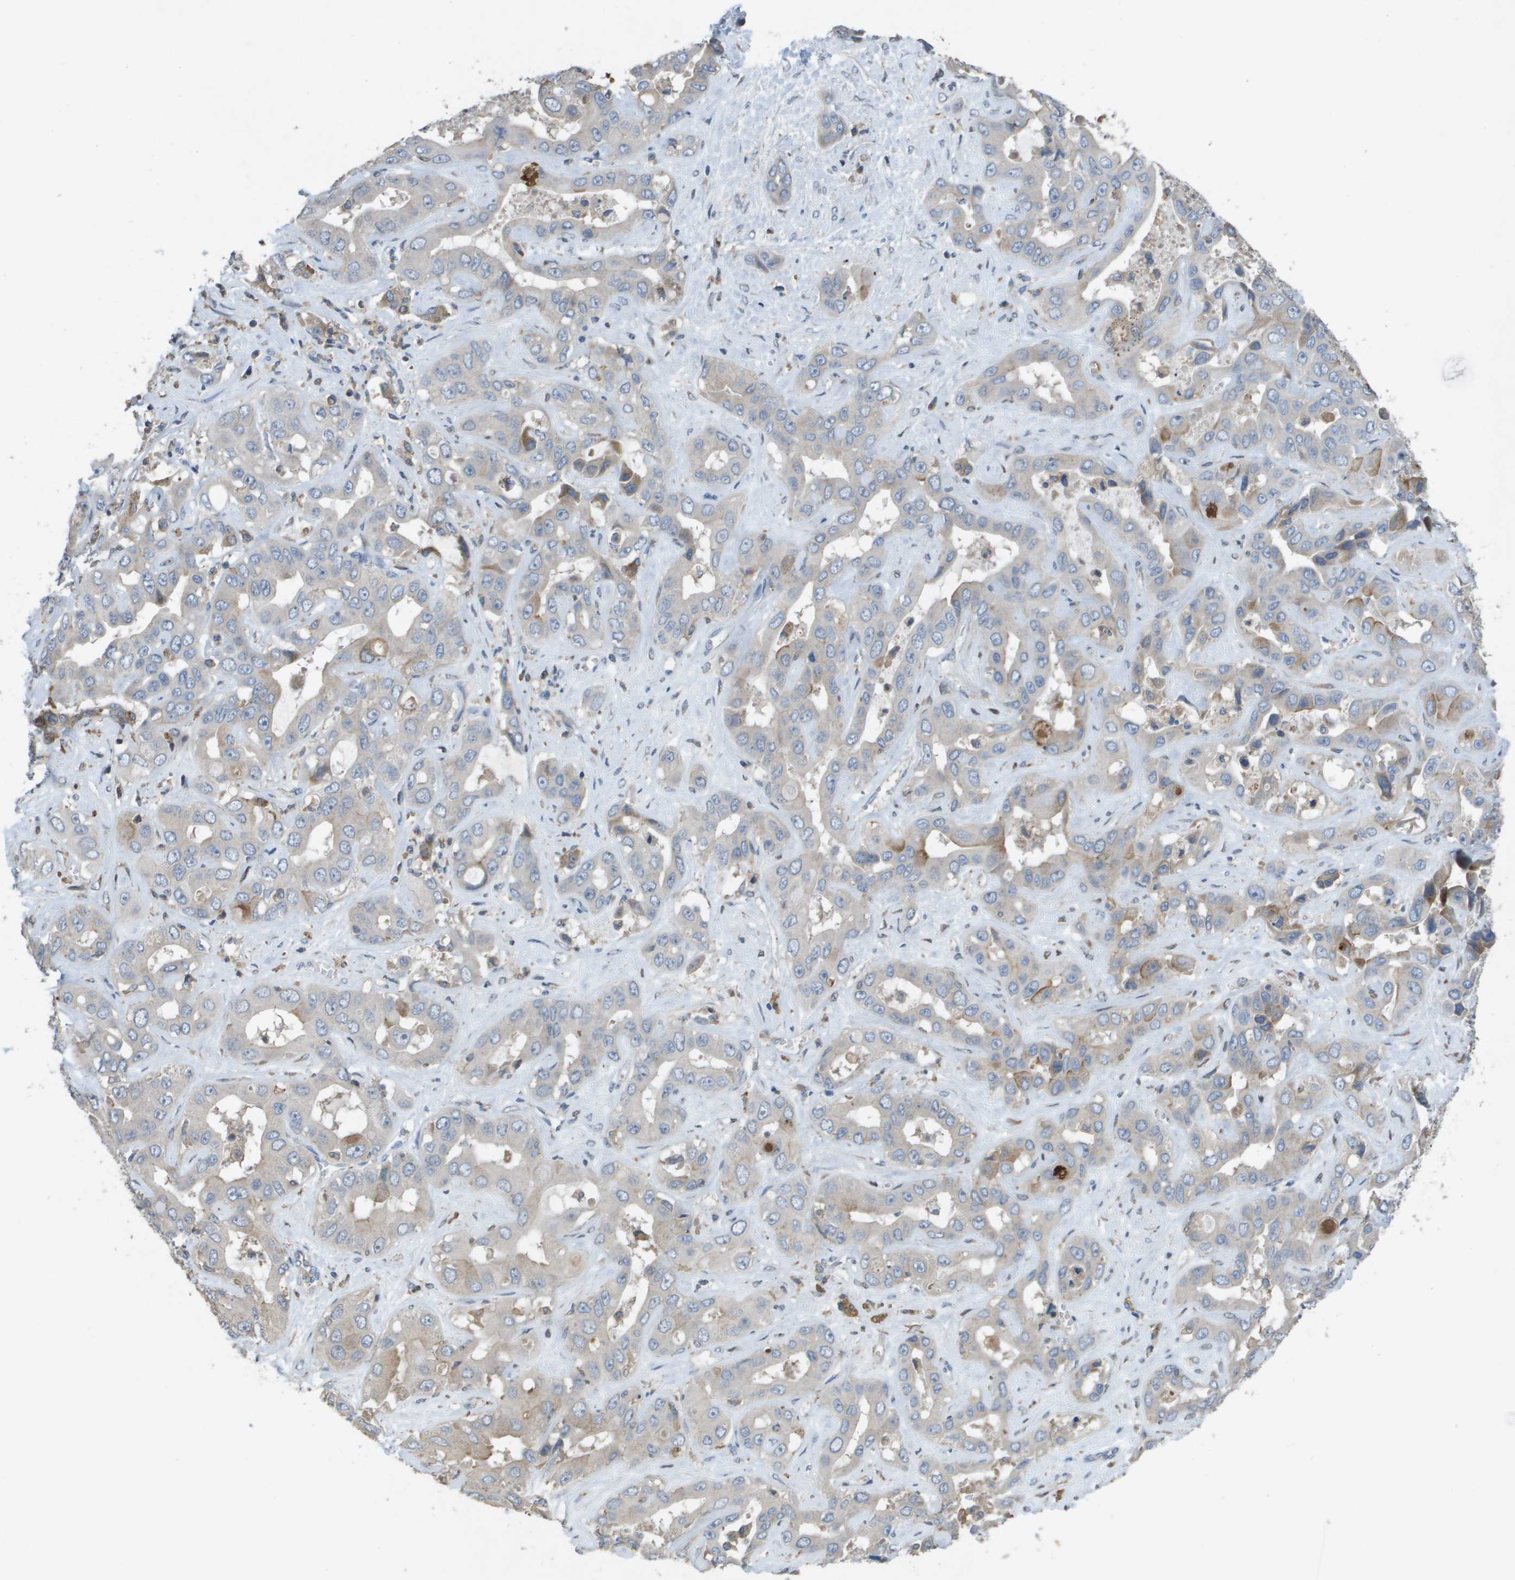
{"staining": {"intensity": "weak", "quantity": "<25%", "location": "cytoplasmic/membranous"}, "tissue": "liver cancer", "cell_type": "Tumor cells", "image_type": "cancer", "snomed": [{"axis": "morphology", "description": "Cholangiocarcinoma"}, {"axis": "topography", "description": "Liver"}], "caption": "Tumor cells show no significant protein staining in liver cancer (cholangiocarcinoma).", "gene": "CLCA4", "patient": {"sex": "female", "age": 52}}